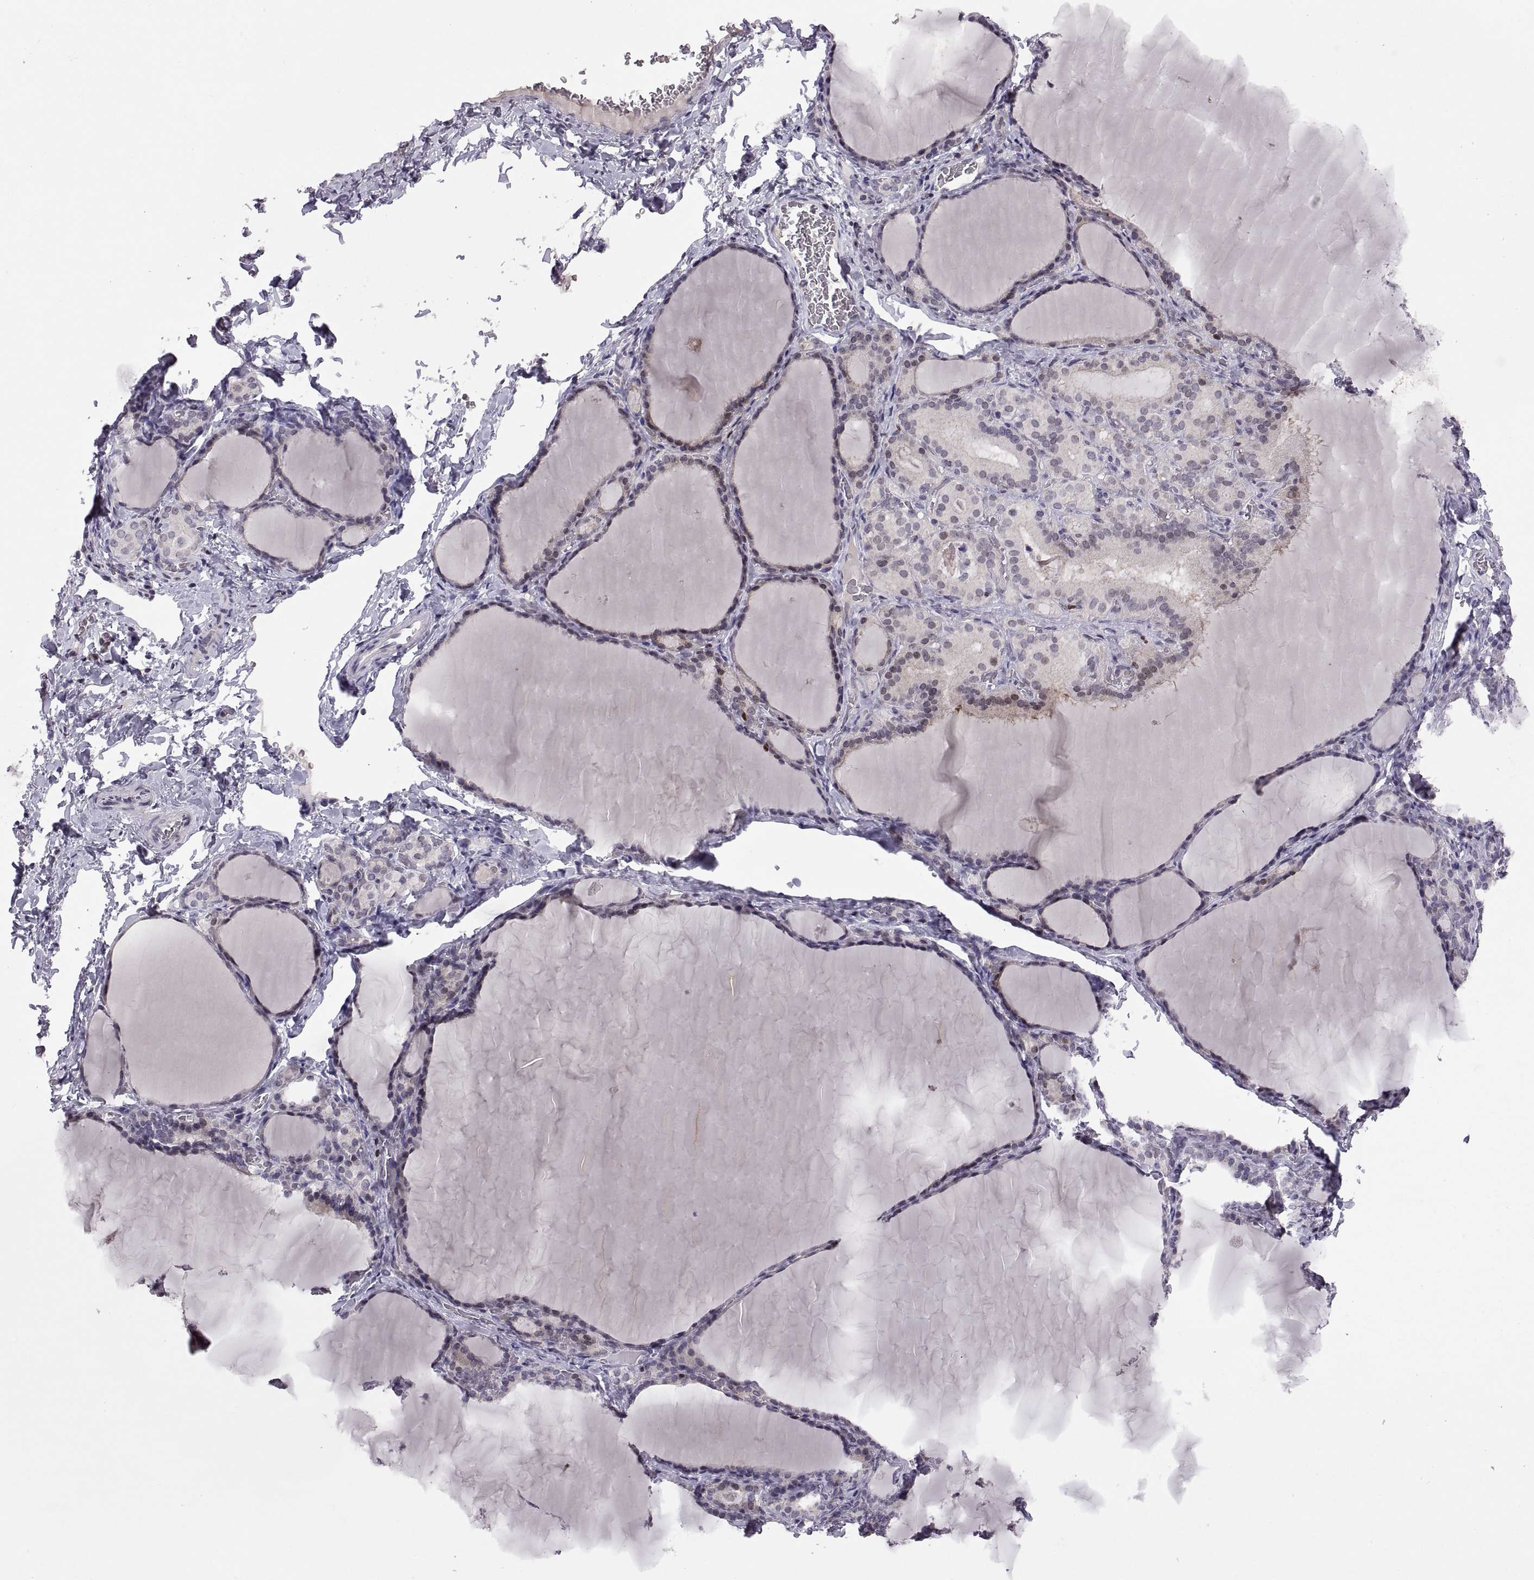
{"staining": {"intensity": "negative", "quantity": "none", "location": "none"}, "tissue": "thyroid gland", "cell_type": "Glandular cells", "image_type": "normal", "snomed": [{"axis": "morphology", "description": "Normal tissue, NOS"}, {"axis": "morphology", "description": "Hyperplasia, NOS"}, {"axis": "topography", "description": "Thyroid gland"}], "caption": "Immunohistochemical staining of normal thyroid gland demonstrates no significant positivity in glandular cells. (Brightfield microscopy of DAB IHC at high magnification).", "gene": "NEK2", "patient": {"sex": "female", "age": 27}}